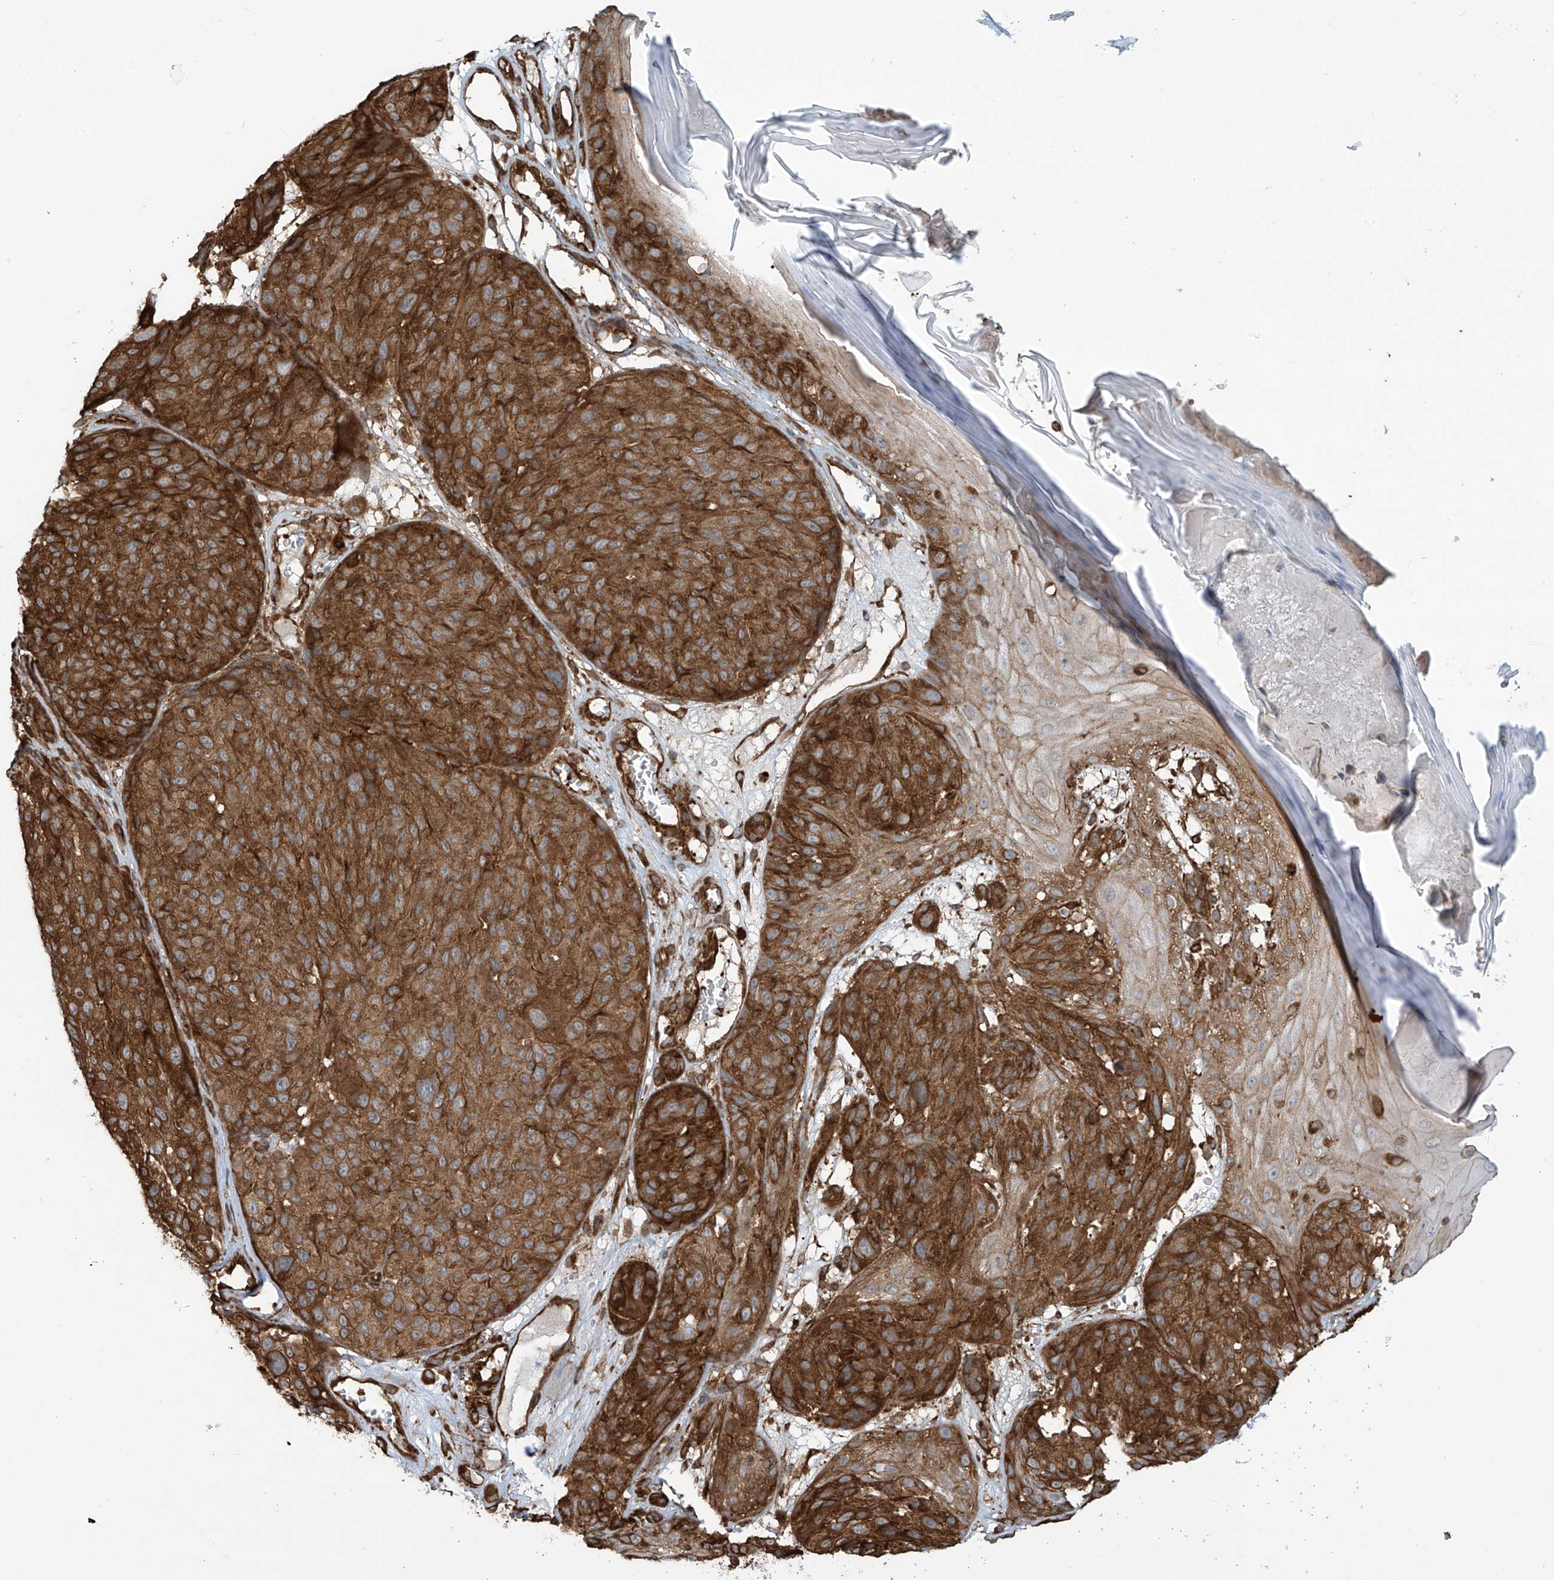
{"staining": {"intensity": "strong", "quantity": ">75%", "location": "cytoplasmic/membranous"}, "tissue": "melanoma", "cell_type": "Tumor cells", "image_type": "cancer", "snomed": [{"axis": "morphology", "description": "Malignant melanoma, NOS"}, {"axis": "topography", "description": "Skin"}], "caption": "The immunohistochemical stain shows strong cytoplasmic/membranous staining in tumor cells of melanoma tissue. (DAB (3,3'-diaminobenzidine) IHC, brown staining for protein, blue staining for nuclei).", "gene": "SLC9A2", "patient": {"sex": "male", "age": 83}}